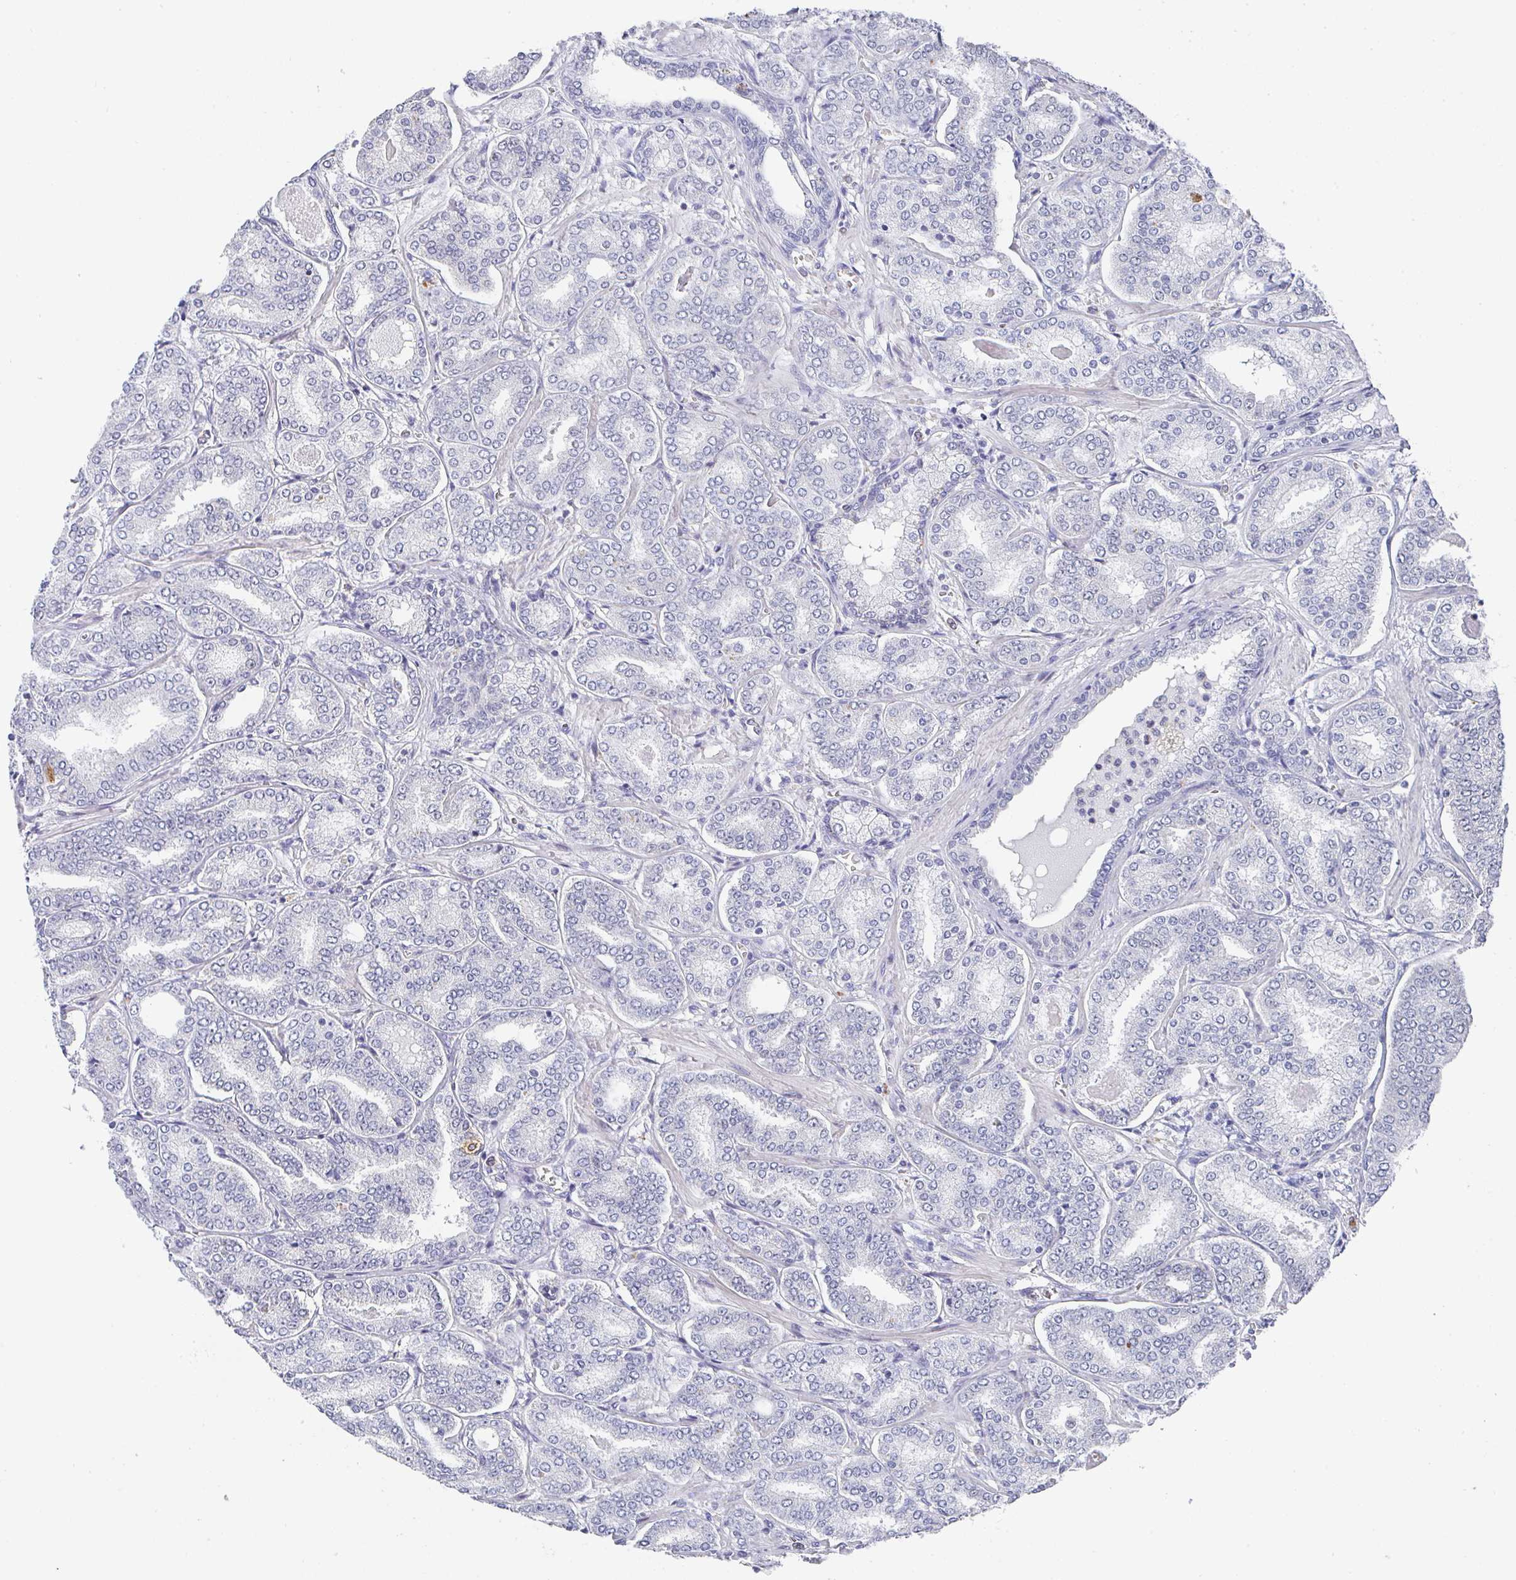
{"staining": {"intensity": "negative", "quantity": "none", "location": "none"}, "tissue": "prostate cancer", "cell_type": "Tumor cells", "image_type": "cancer", "snomed": [{"axis": "morphology", "description": "Adenocarcinoma, High grade"}, {"axis": "topography", "description": "Prostate"}], "caption": "Immunohistochemistry of prostate cancer demonstrates no expression in tumor cells.", "gene": "NCF1", "patient": {"sex": "male", "age": 72}}